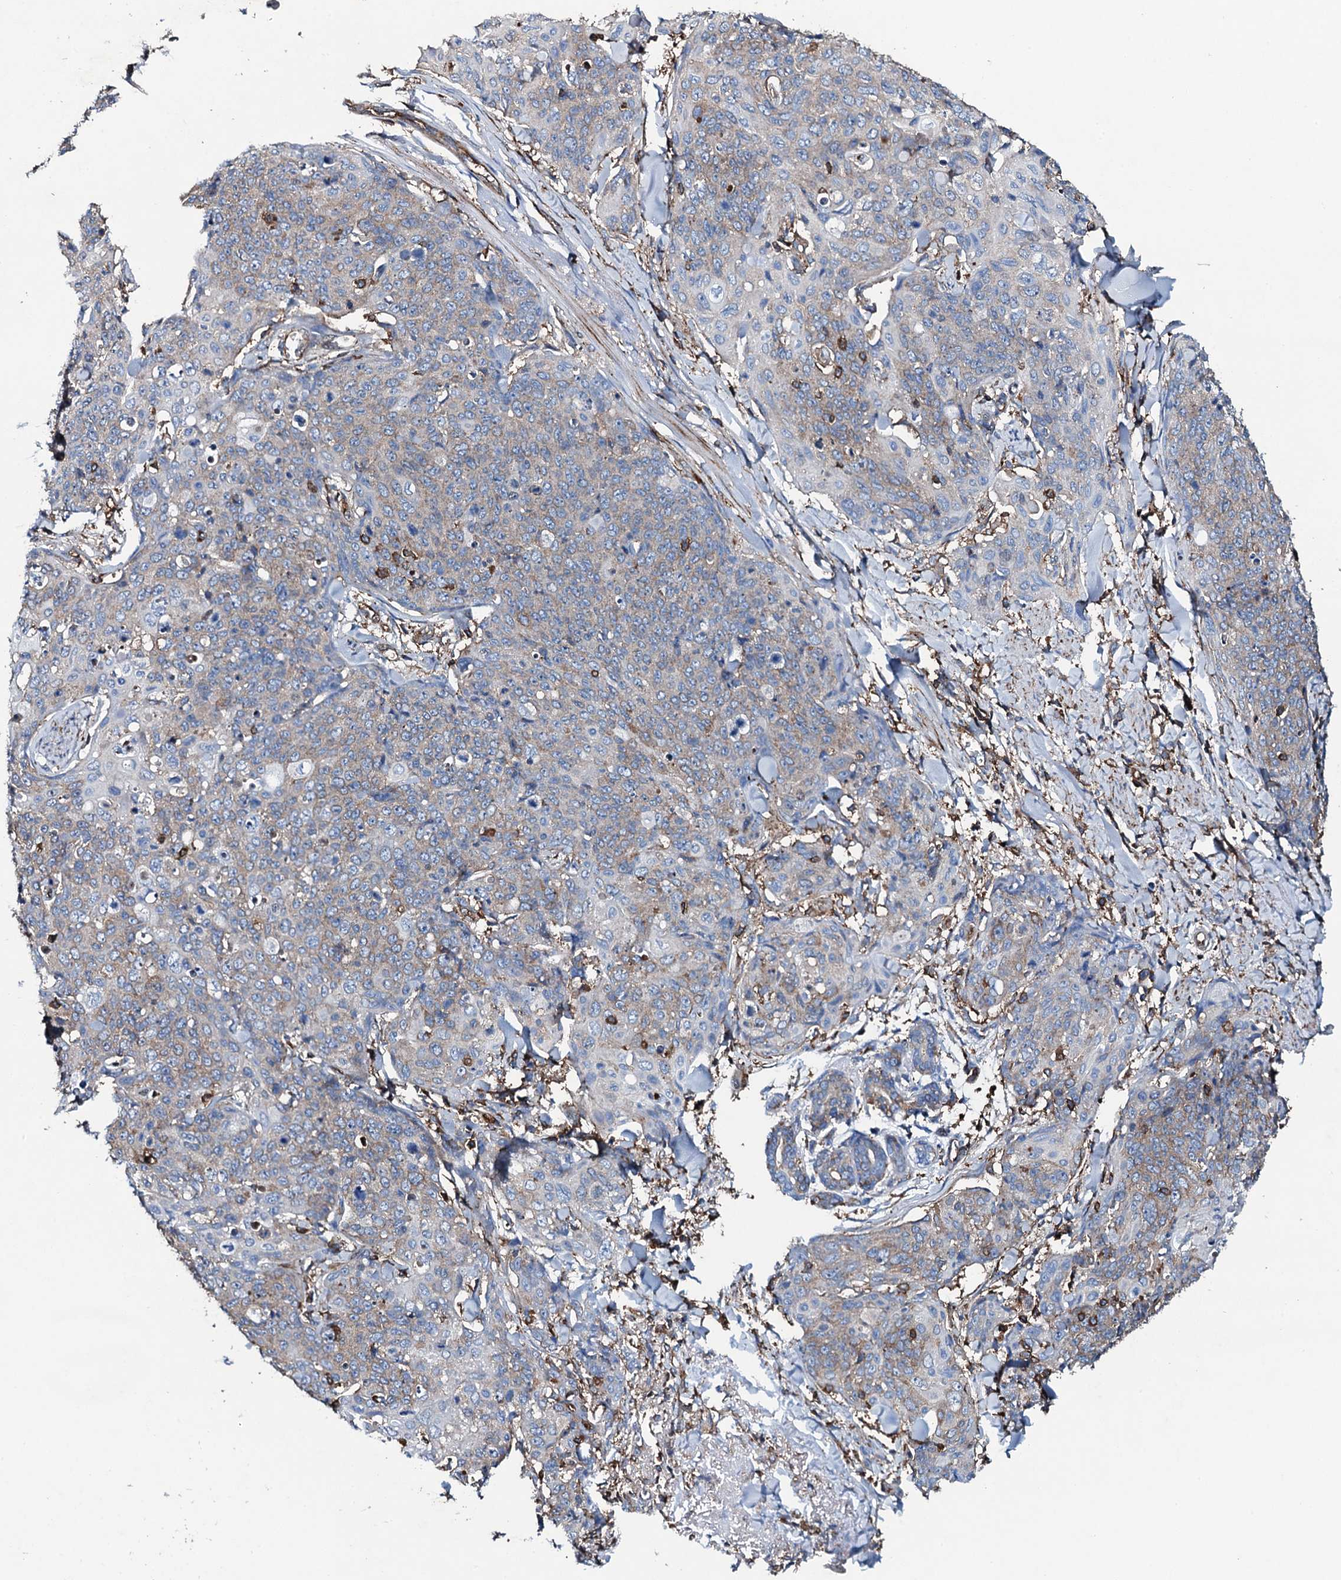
{"staining": {"intensity": "weak", "quantity": "<25%", "location": "cytoplasmic/membranous"}, "tissue": "skin cancer", "cell_type": "Tumor cells", "image_type": "cancer", "snomed": [{"axis": "morphology", "description": "Squamous cell carcinoma, NOS"}, {"axis": "topography", "description": "Skin"}, {"axis": "topography", "description": "Vulva"}], "caption": "IHC micrograph of human squamous cell carcinoma (skin) stained for a protein (brown), which demonstrates no staining in tumor cells.", "gene": "MS4A4E", "patient": {"sex": "female", "age": 85}}